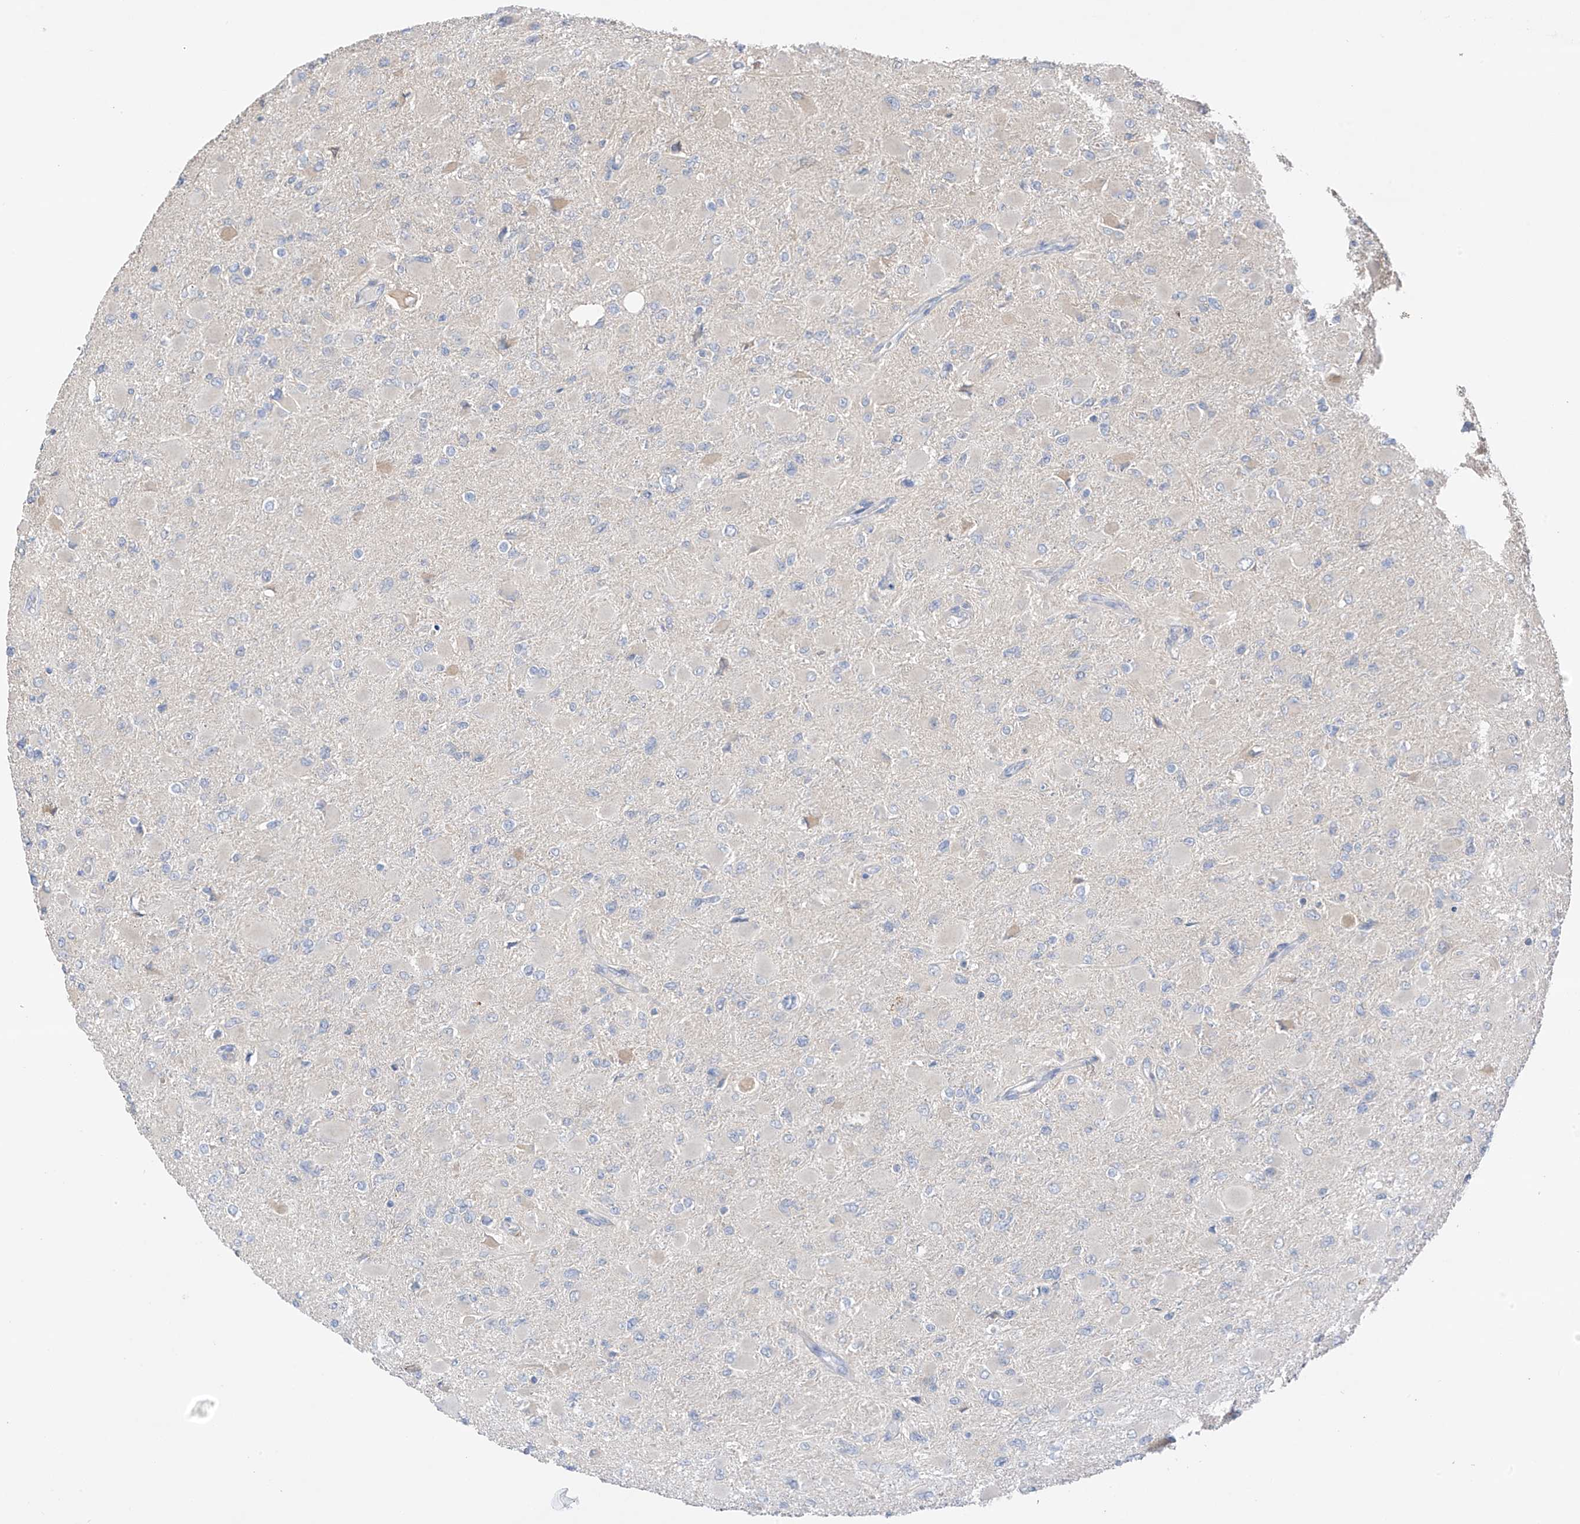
{"staining": {"intensity": "negative", "quantity": "none", "location": "none"}, "tissue": "glioma", "cell_type": "Tumor cells", "image_type": "cancer", "snomed": [{"axis": "morphology", "description": "Glioma, malignant, High grade"}, {"axis": "topography", "description": "Cerebral cortex"}], "caption": "Micrograph shows no protein expression in tumor cells of malignant glioma (high-grade) tissue.", "gene": "CAPN13", "patient": {"sex": "female", "age": 36}}